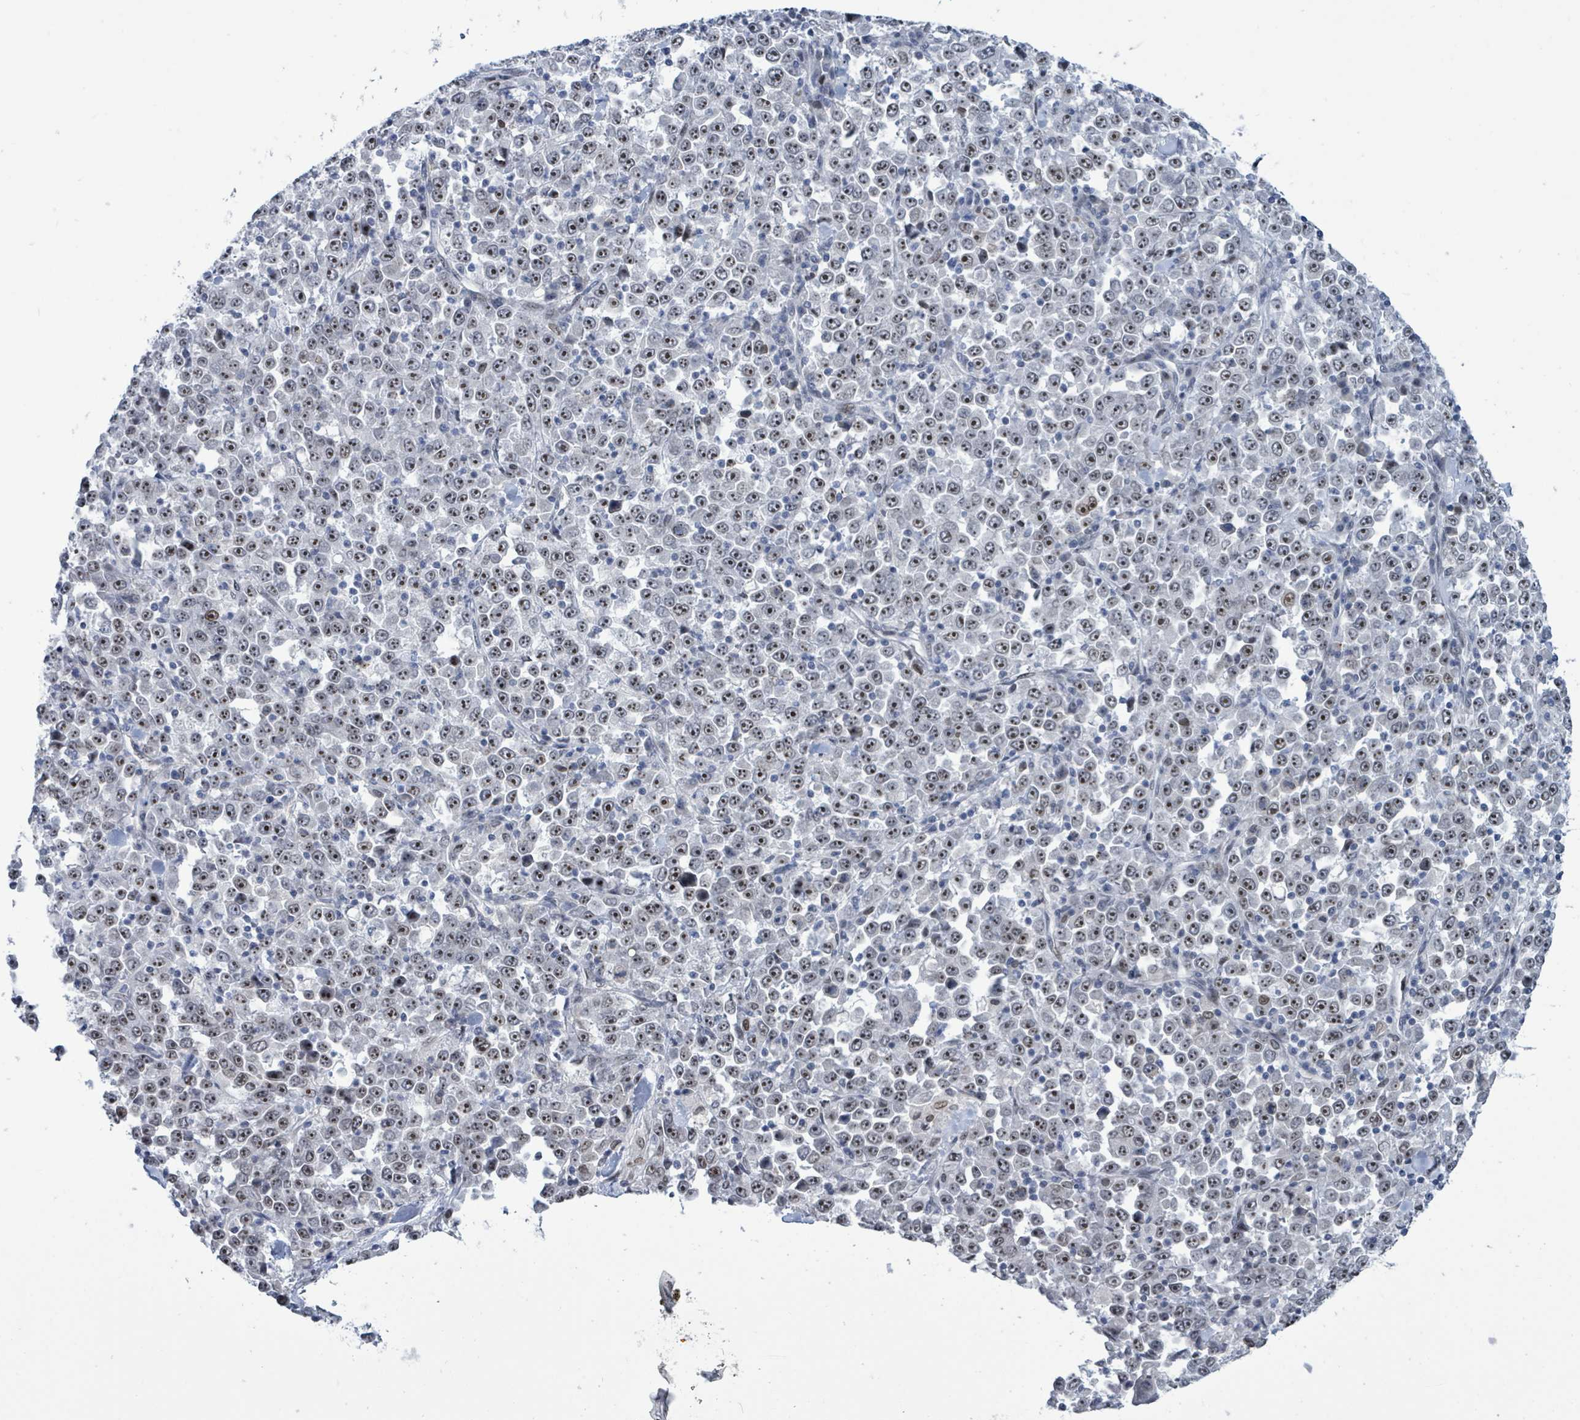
{"staining": {"intensity": "moderate", "quantity": ">75%", "location": "nuclear"}, "tissue": "stomach cancer", "cell_type": "Tumor cells", "image_type": "cancer", "snomed": [{"axis": "morphology", "description": "Normal tissue, NOS"}, {"axis": "morphology", "description": "Adenocarcinoma, NOS"}, {"axis": "topography", "description": "Stomach, upper"}, {"axis": "topography", "description": "Stomach"}], "caption": "Human adenocarcinoma (stomach) stained with a brown dye demonstrates moderate nuclear positive staining in approximately >75% of tumor cells.", "gene": "RRN3", "patient": {"sex": "male", "age": 59}}